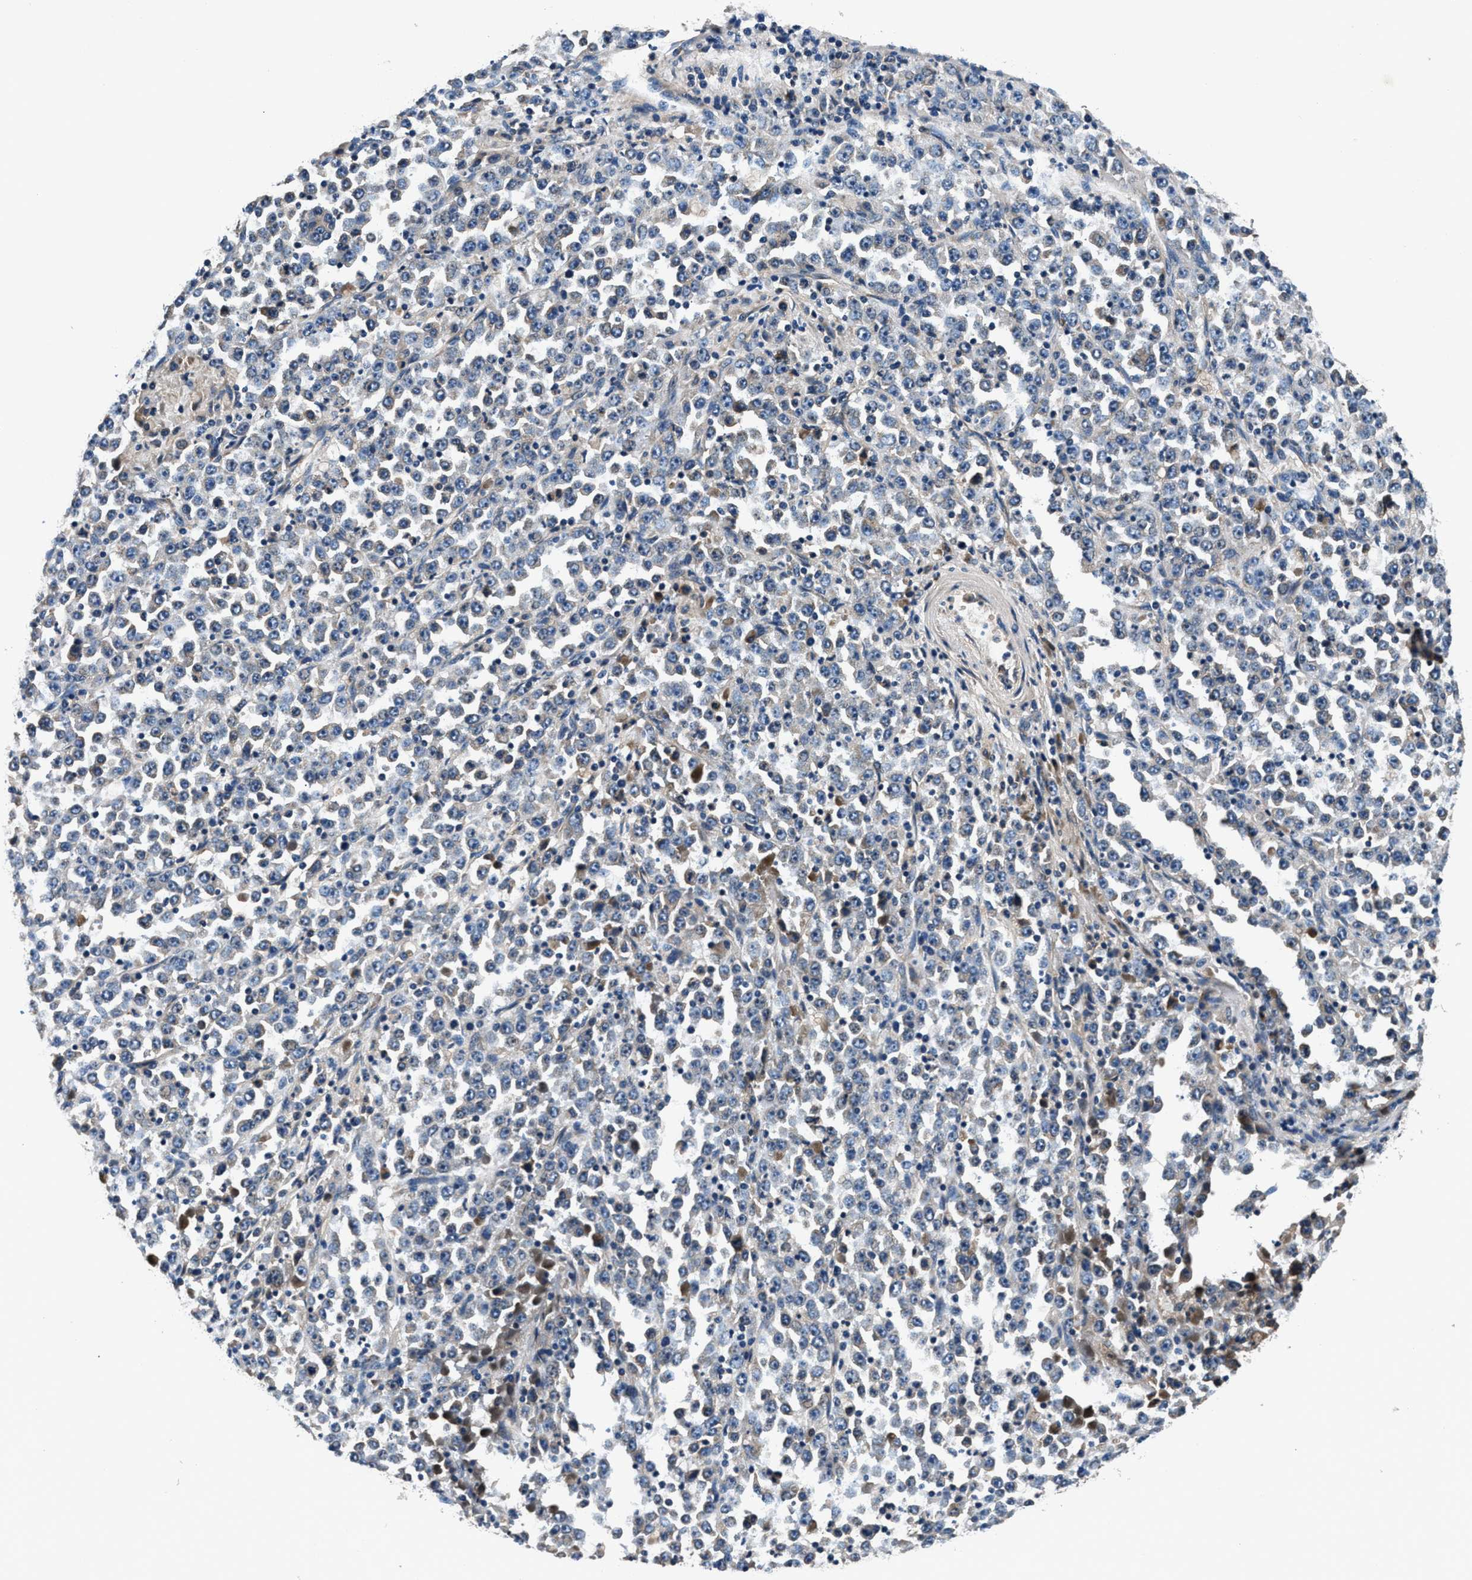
{"staining": {"intensity": "weak", "quantity": "<25%", "location": "cytoplasmic/membranous"}, "tissue": "stomach cancer", "cell_type": "Tumor cells", "image_type": "cancer", "snomed": [{"axis": "morphology", "description": "Normal tissue, NOS"}, {"axis": "morphology", "description": "Adenocarcinoma, NOS"}, {"axis": "topography", "description": "Stomach, upper"}, {"axis": "topography", "description": "Stomach"}], "caption": "Tumor cells are negative for protein expression in human stomach cancer (adenocarcinoma).", "gene": "IMMT", "patient": {"sex": "male", "age": 59}}